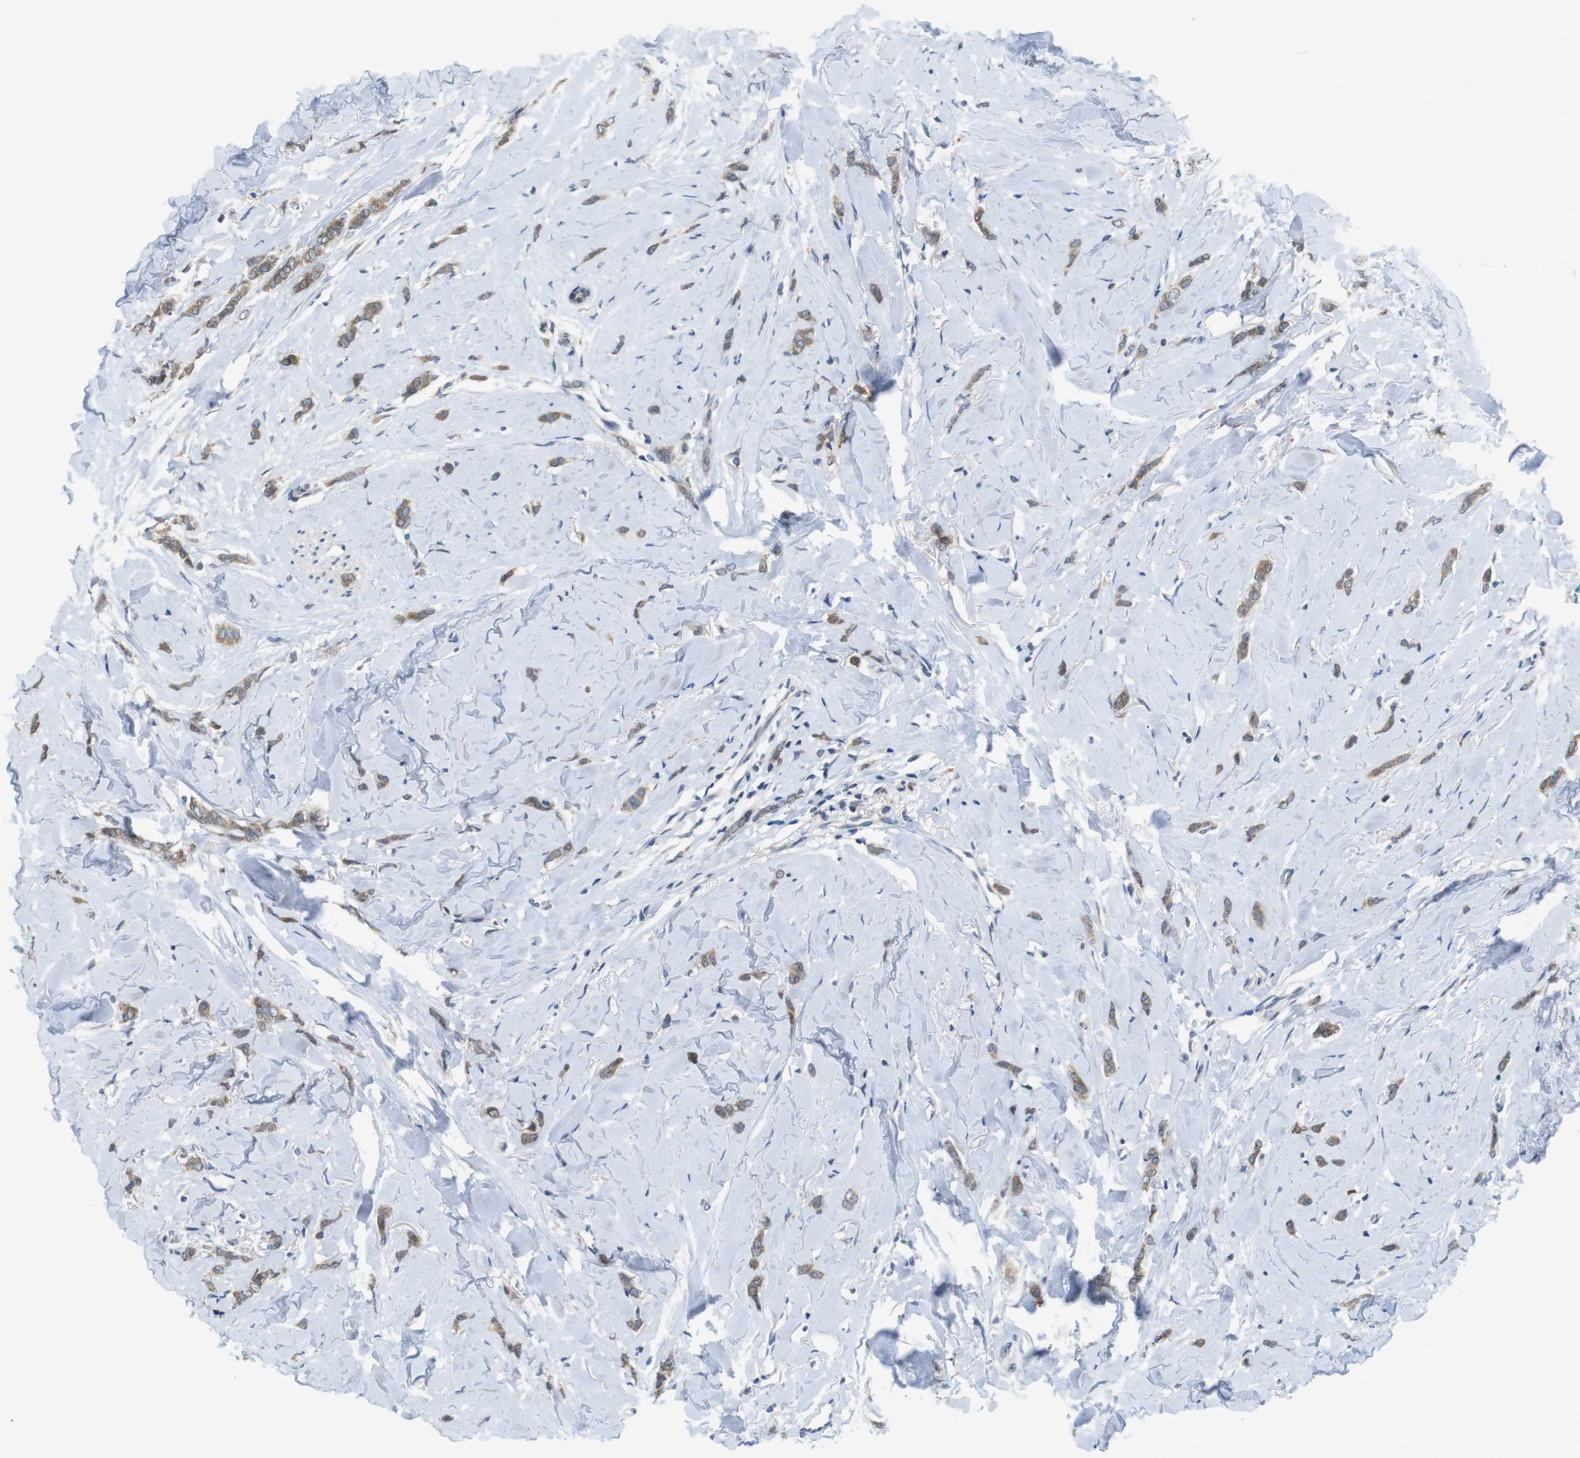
{"staining": {"intensity": "moderate", "quantity": "25%-75%", "location": "cytoplasmic/membranous"}, "tissue": "breast cancer", "cell_type": "Tumor cells", "image_type": "cancer", "snomed": [{"axis": "morphology", "description": "Lobular carcinoma"}, {"axis": "topography", "description": "Skin"}, {"axis": "topography", "description": "Breast"}], "caption": "Immunohistochemistry photomicrograph of human lobular carcinoma (breast) stained for a protein (brown), which shows medium levels of moderate cytoplasmic/membranous staining in about 25%-75% of tumor cells.", "gene": "ERGIC3", "patient": {"sex": "female", "age": 46}}